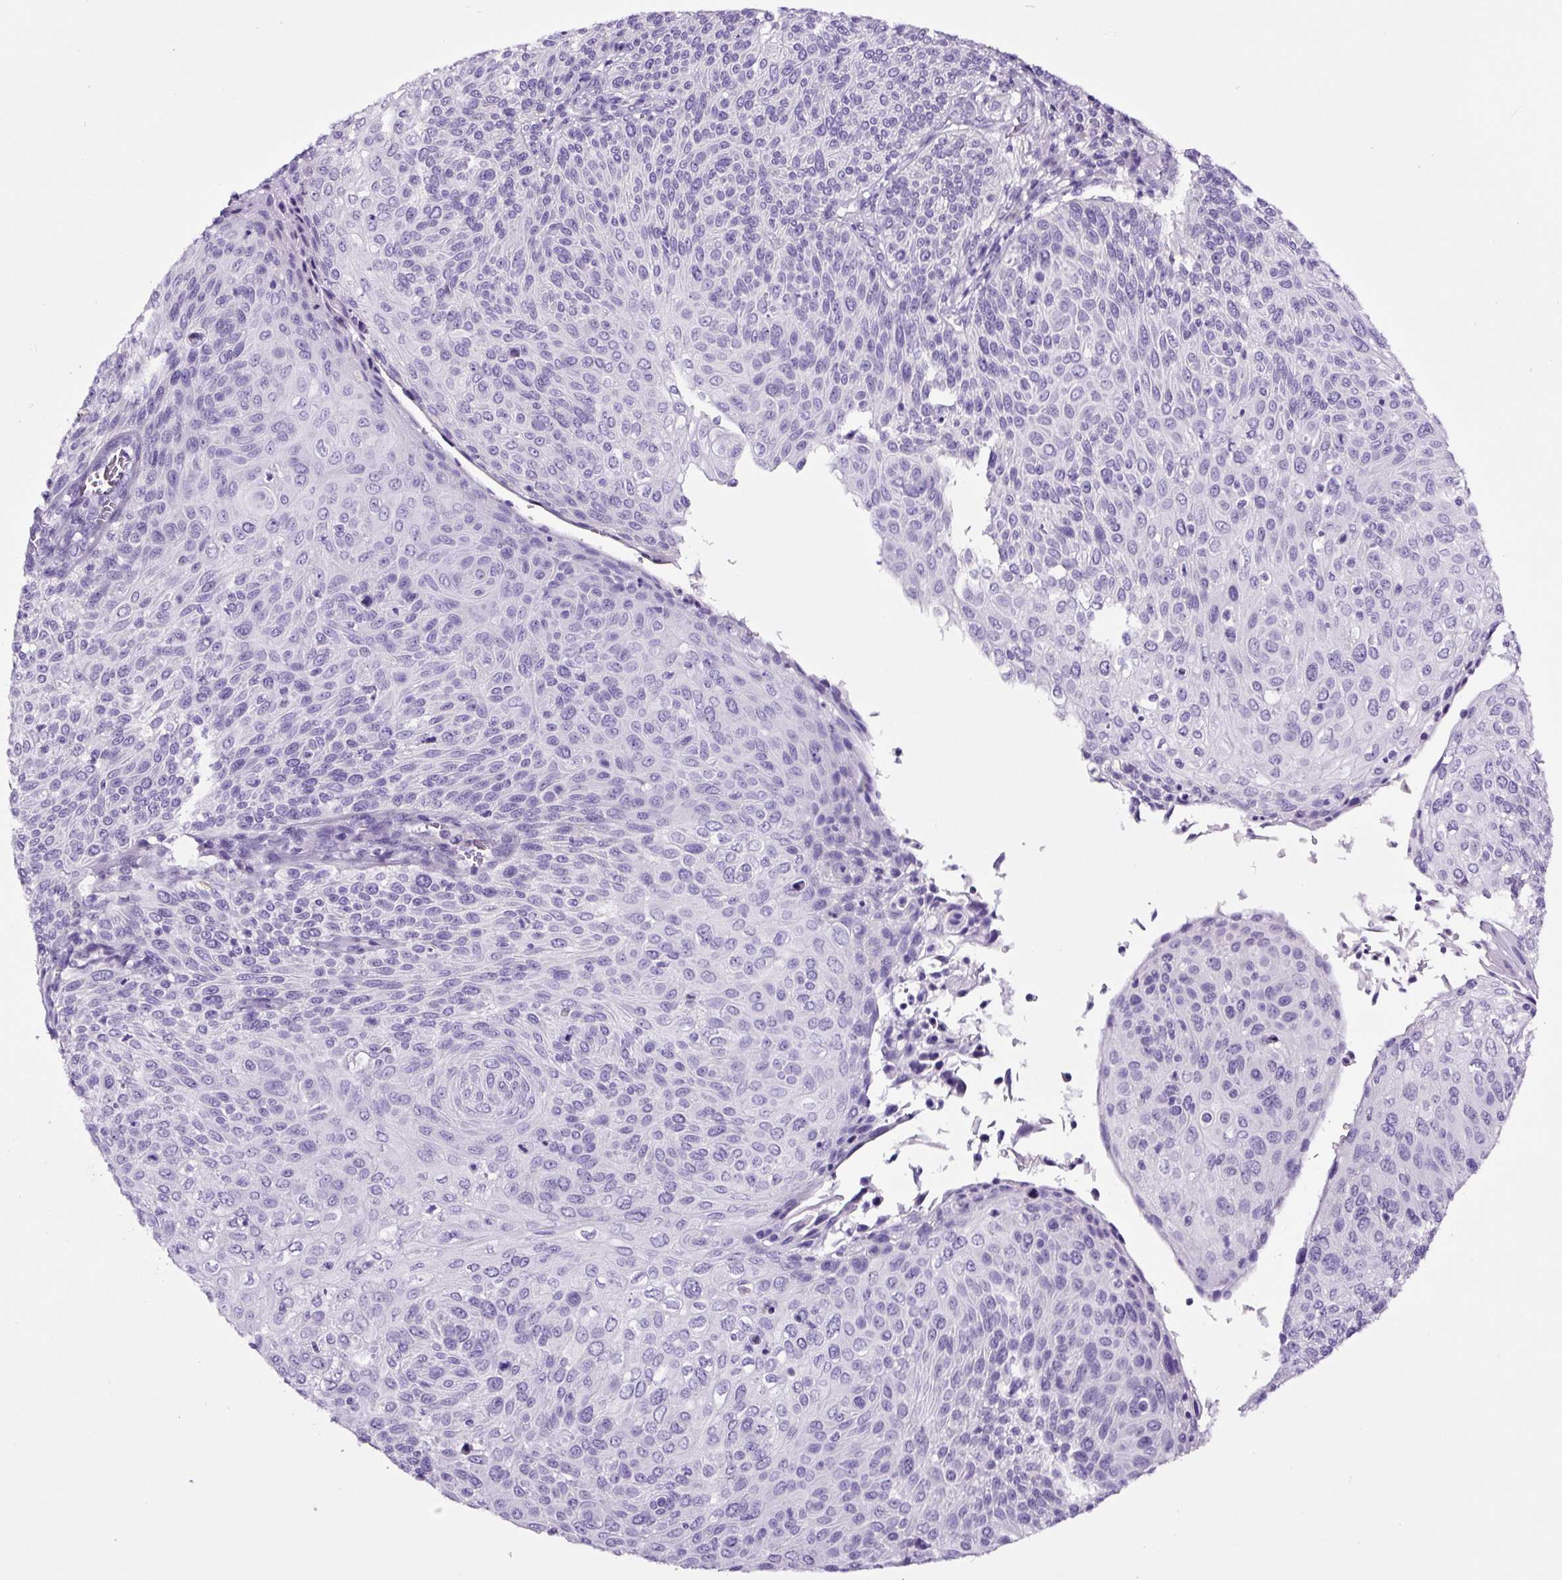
{"staining": {"intensity": "negative", "quantity": "none", "location": "none"}, "tissue": "cervical cancer", "cell_type": "Tumor cells", "image_type": "cancer", "snomed": [{"axis": "morphology", "description": "Squamous cell carcinoma, NOS"}, {"axis": "topography", "description": "Cervix"}], "caption": "Human cervical squamous cell carcinoma stained for a protein using immunohistochemistry reveals no staining in tumor cells.", "gene": "SP8", "patient": {"sex": "female", "age": 31}}